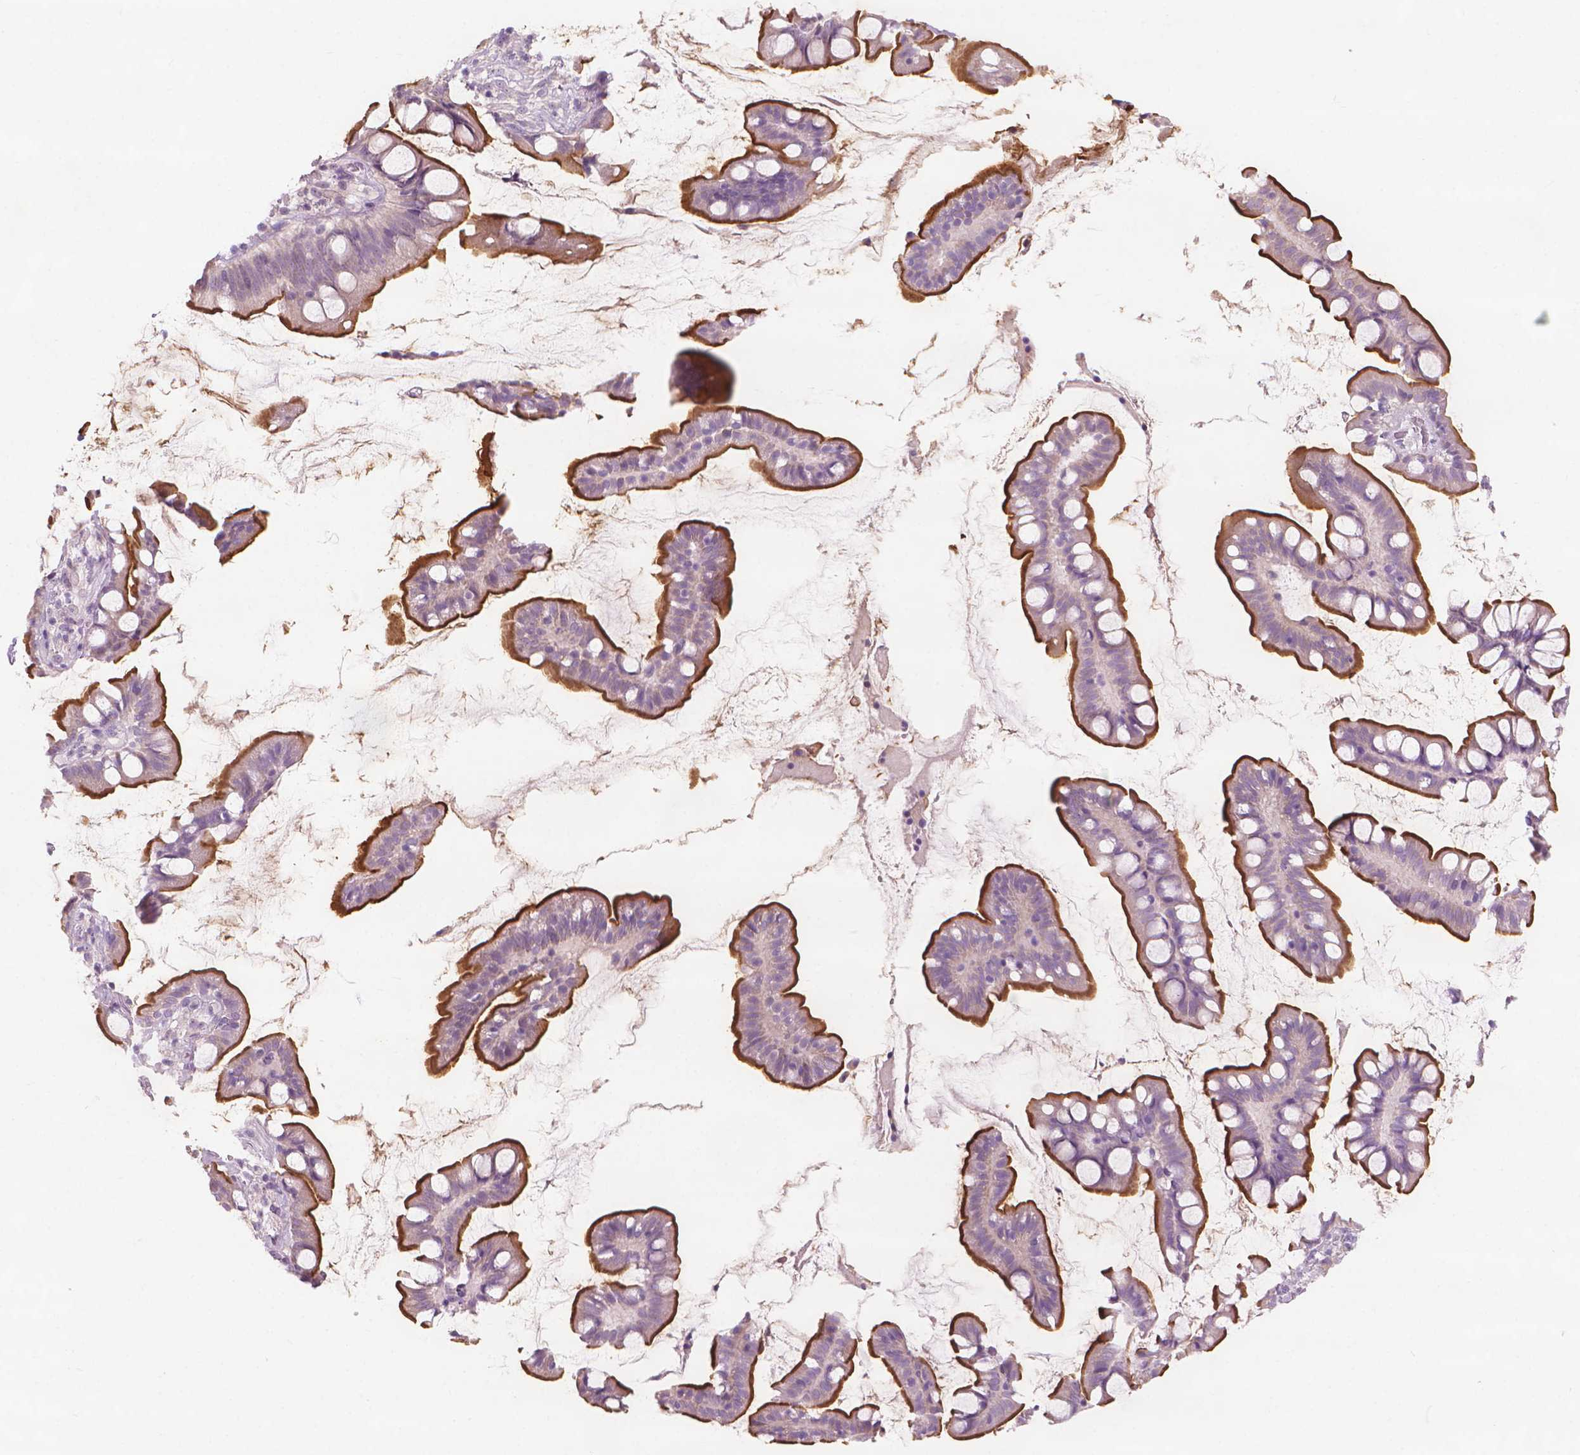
{"staining": {"intensity": "strong", "quantity": "25%-75%", "location": "cytoplasmic/membranous"}, "tissue": "small intestine", "cell_type": "Glandular cells", "image_type": "normal", "snomed": [{"axis": "morphology", "description": "Normal tissue, NOS"}, {"axis": "topography", "description": "Small intestine"}], "caption": "Human small intestine stained for a protein (brown) displays strong cytoplasmic/membranous positive staining in about 25%-75% of glandular cells.", "gene": "GPRC5A", "patient": {"sex": "male", "age": 70}}